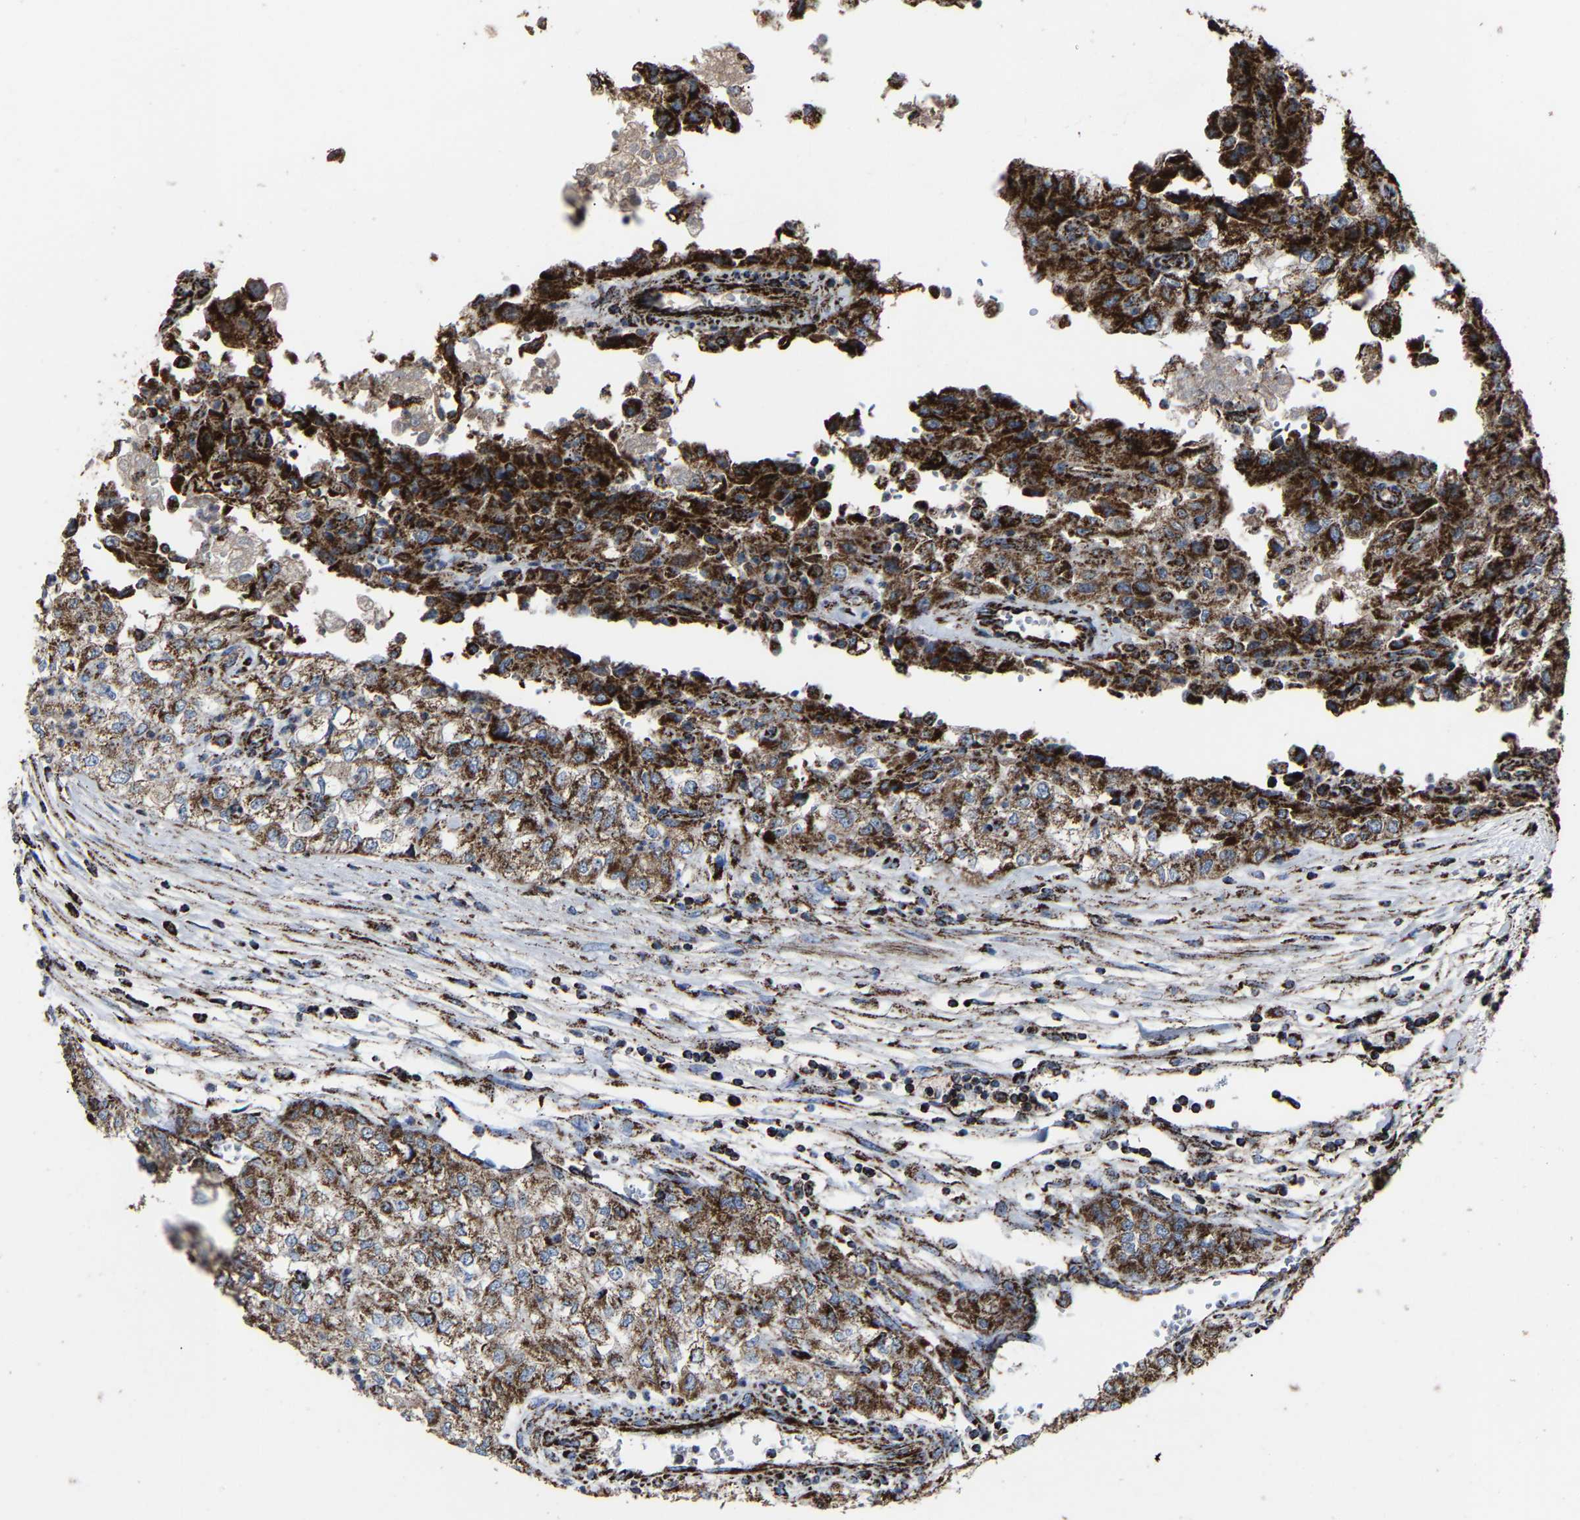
{"staining": {"intensity": "strong", "quantity": ">75%", "location": "cytoplasmic/membranous"}, "tissue": "renal cancer", "cell_type": "Tumor cells", "image_type": "cancer", "snomed": [{"axis": "morphology", "description": "Adenocarcinoma, NOS"}, {"axis": "topography", "description": "Kidney"}], "caption": "Adenocarcinoma (renal) was stained to show a protein in brown. There is high levels of strong cytoplasmic/membranous staining in approximately >75% of tumor cells. The staining was performed using DAB (3,3'-diaminobenzidine) to visualize the protein expression in brown, while the nuclei were stained in blue with hematoxylin (Magnification: 20x).", "gene": "NDUFV3", "patient": {"sex": "female", "age": 54}}